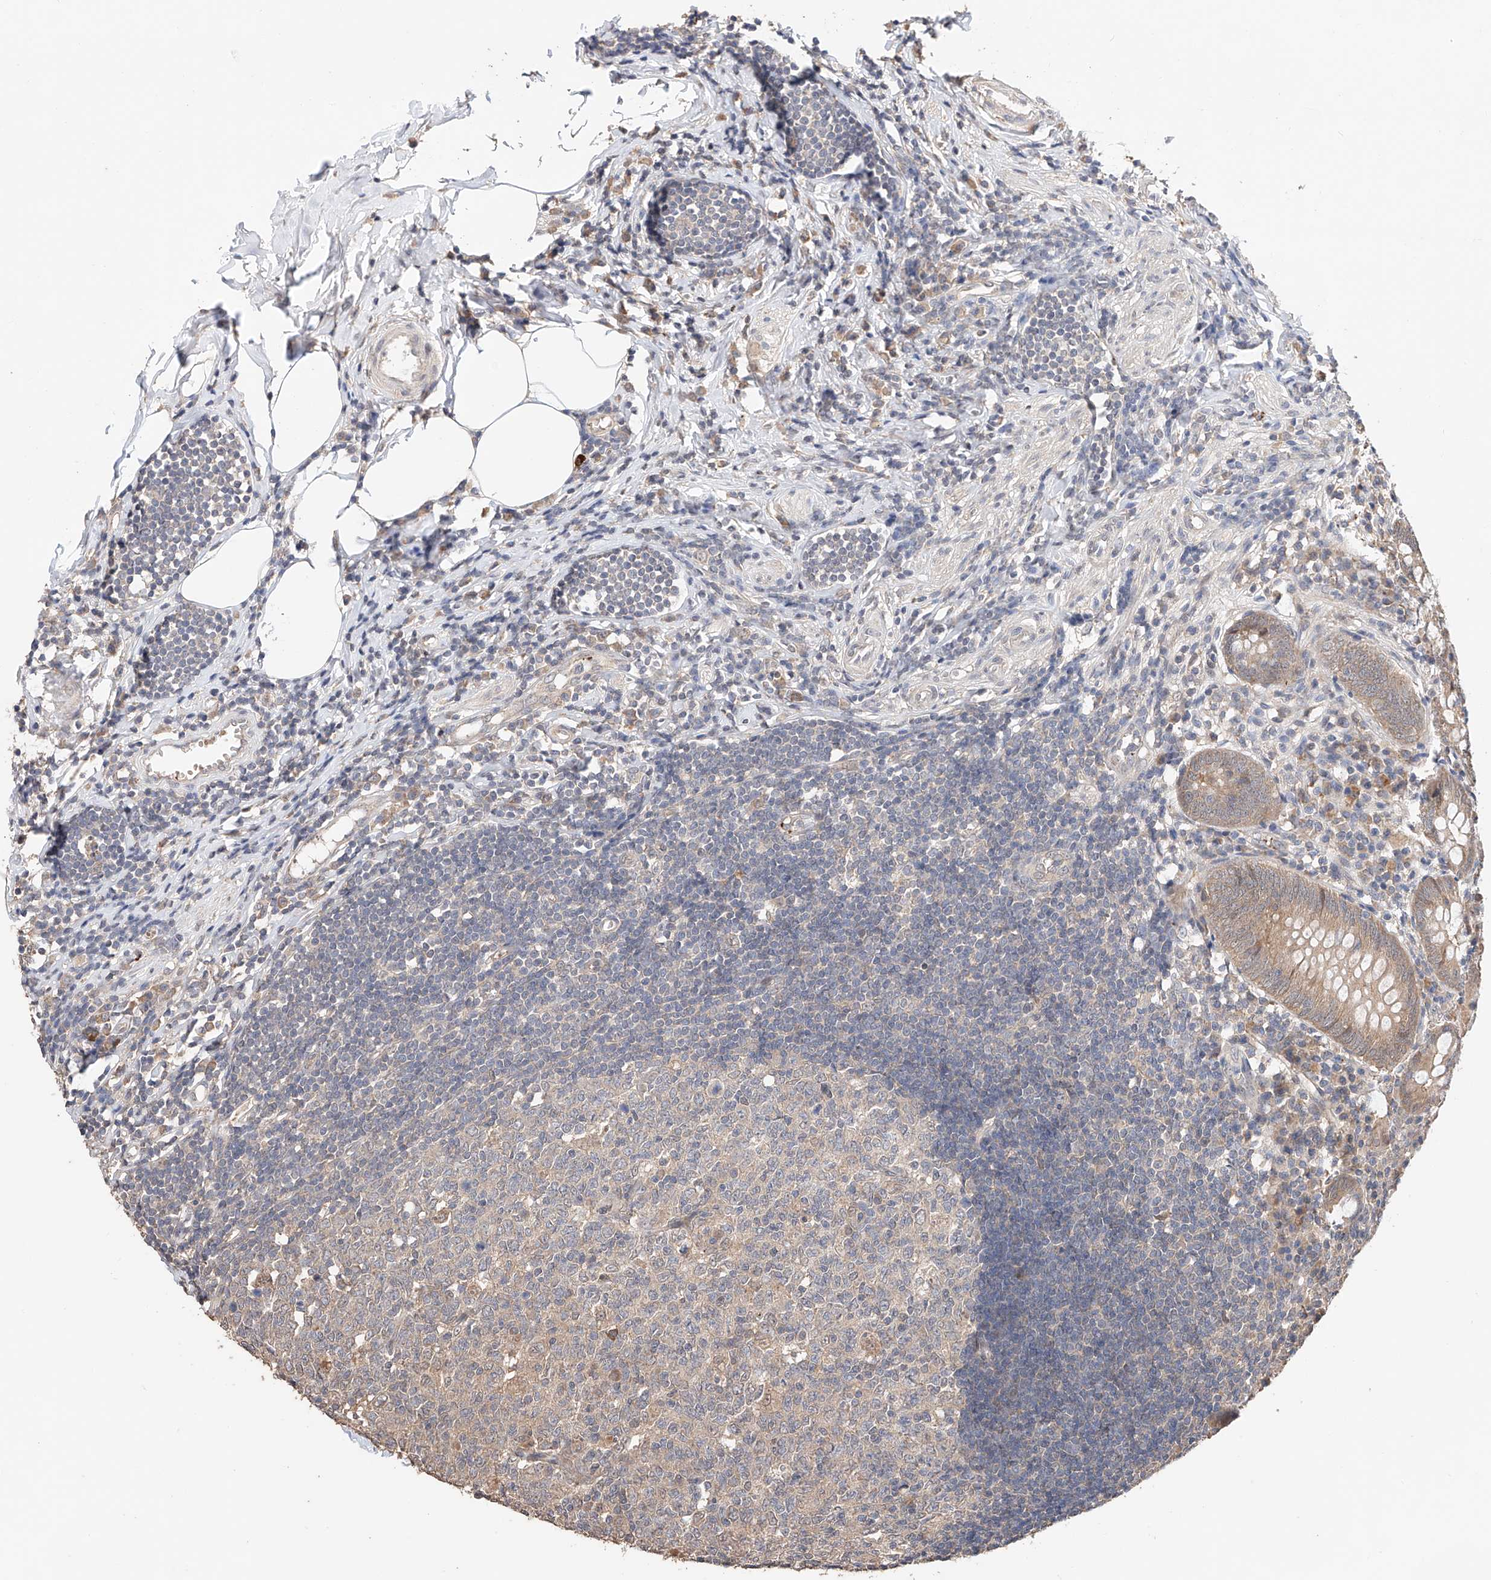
{"staining": {"intensity": "moderate", "quantity": "25%-75%", "location": "cytoplasmic/membranous"}, "tissue": "appendix", "cell_type": "Glandular cells", "image_type": "normal", "snomed": [{"axis": "morphology", "description": "Normal tissue, NOS"}, {"axis": "topography", "description": "Appendix"}], "caption": "IHC staining of benign appendix, which shows medium levels of moderate cytoplasmic/membranous expression in about 25%-75% of glandular cells indicating moderate cytoplasmic/membranous protein staining. The staining was performed using DAB (brown) for protein detection and nuclei were counterstained in hematoxylin (blue).", "gene": "ZFHX2", "patient": {"sex": "female", "age": 54}}